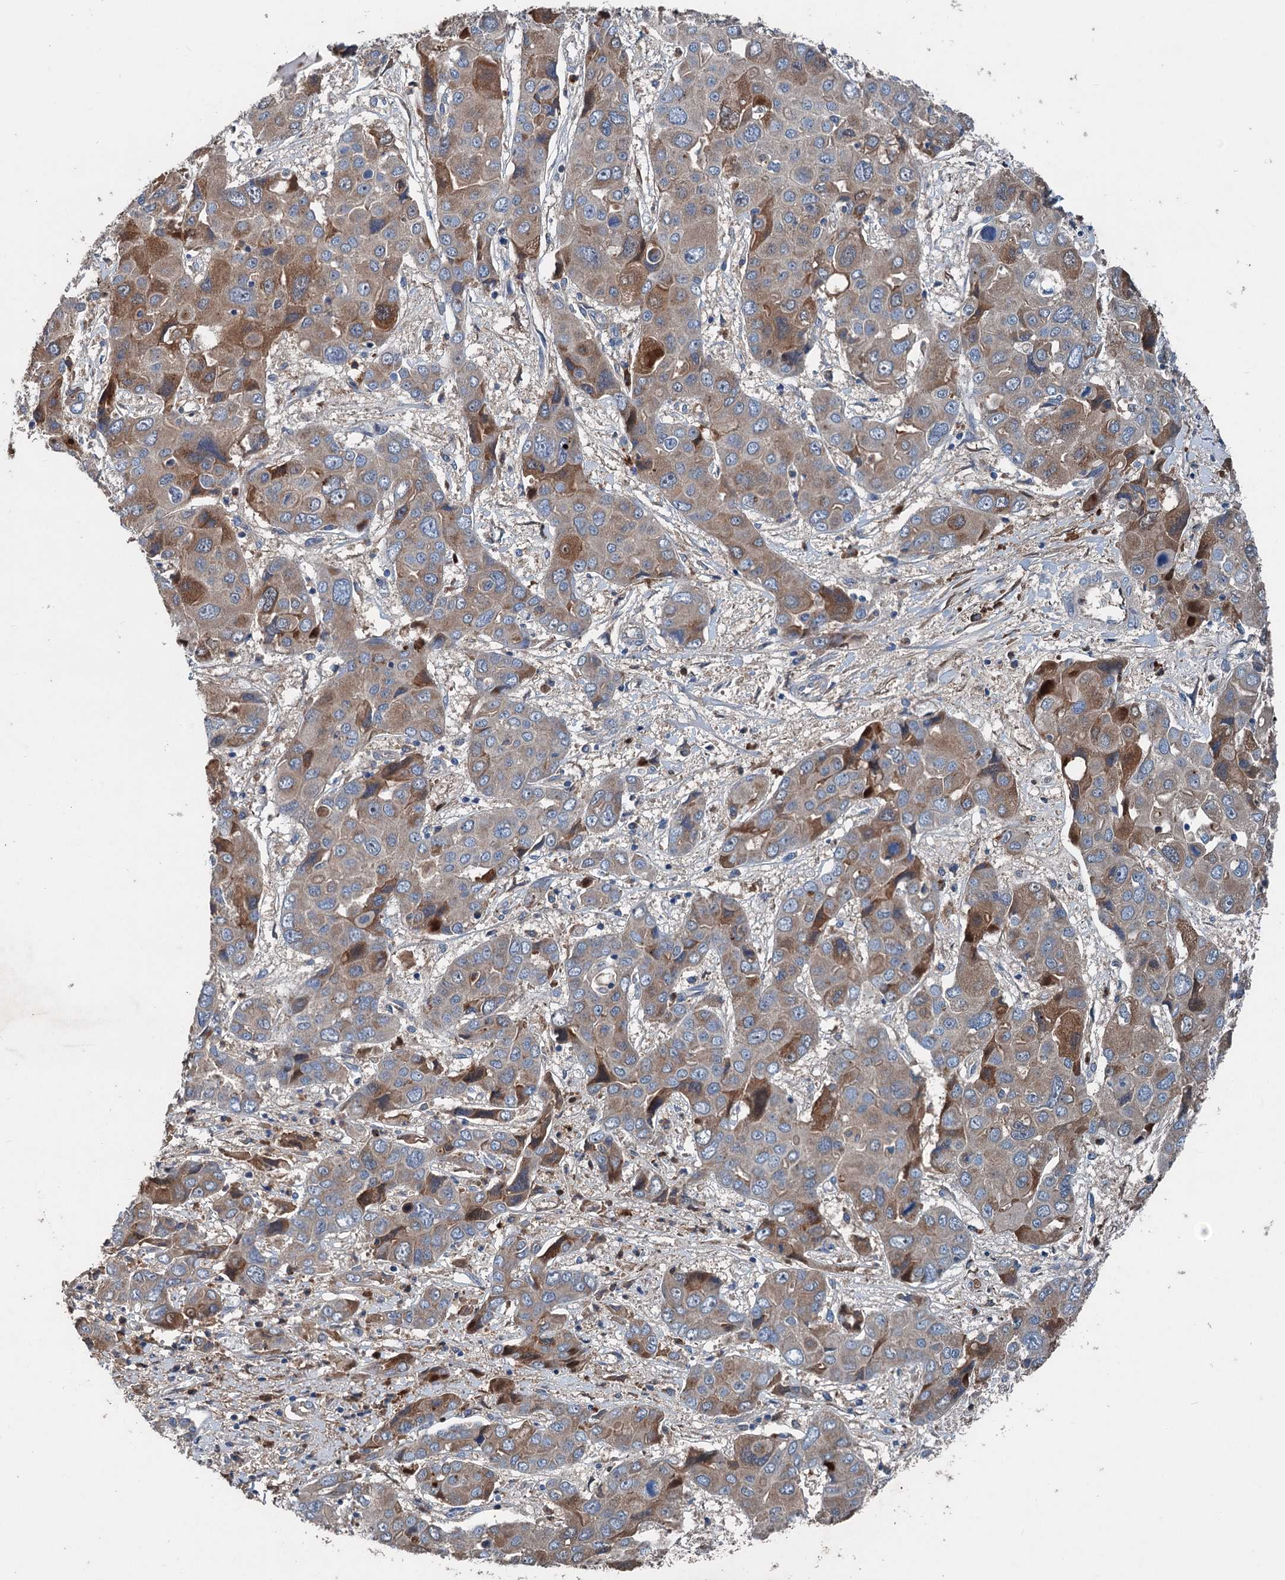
{"staining": {"intensity": "moderate", "quantity": "25%-75%", "location": "cytoplasmic/membranous"}, "tissue": "liver cancer", "cell_type": "Tumor cells", "image_type": "cancer", "snomed": [{"axis": "morphology", "description": "Cholangiocarcinoma"}, {"axis": "topography", "description": "Liver"}], "caption": "A medium amount of moderate cytoplasmic/membranous expression is seen in approximately 25%-75% of tumor cells in cholangiocarcinoma (liver) tissue. (DAB IHC with brightfield microscopy, high magnification).", "gene": "PDSS1", "patient": {"sex": "male", "age": 67}}